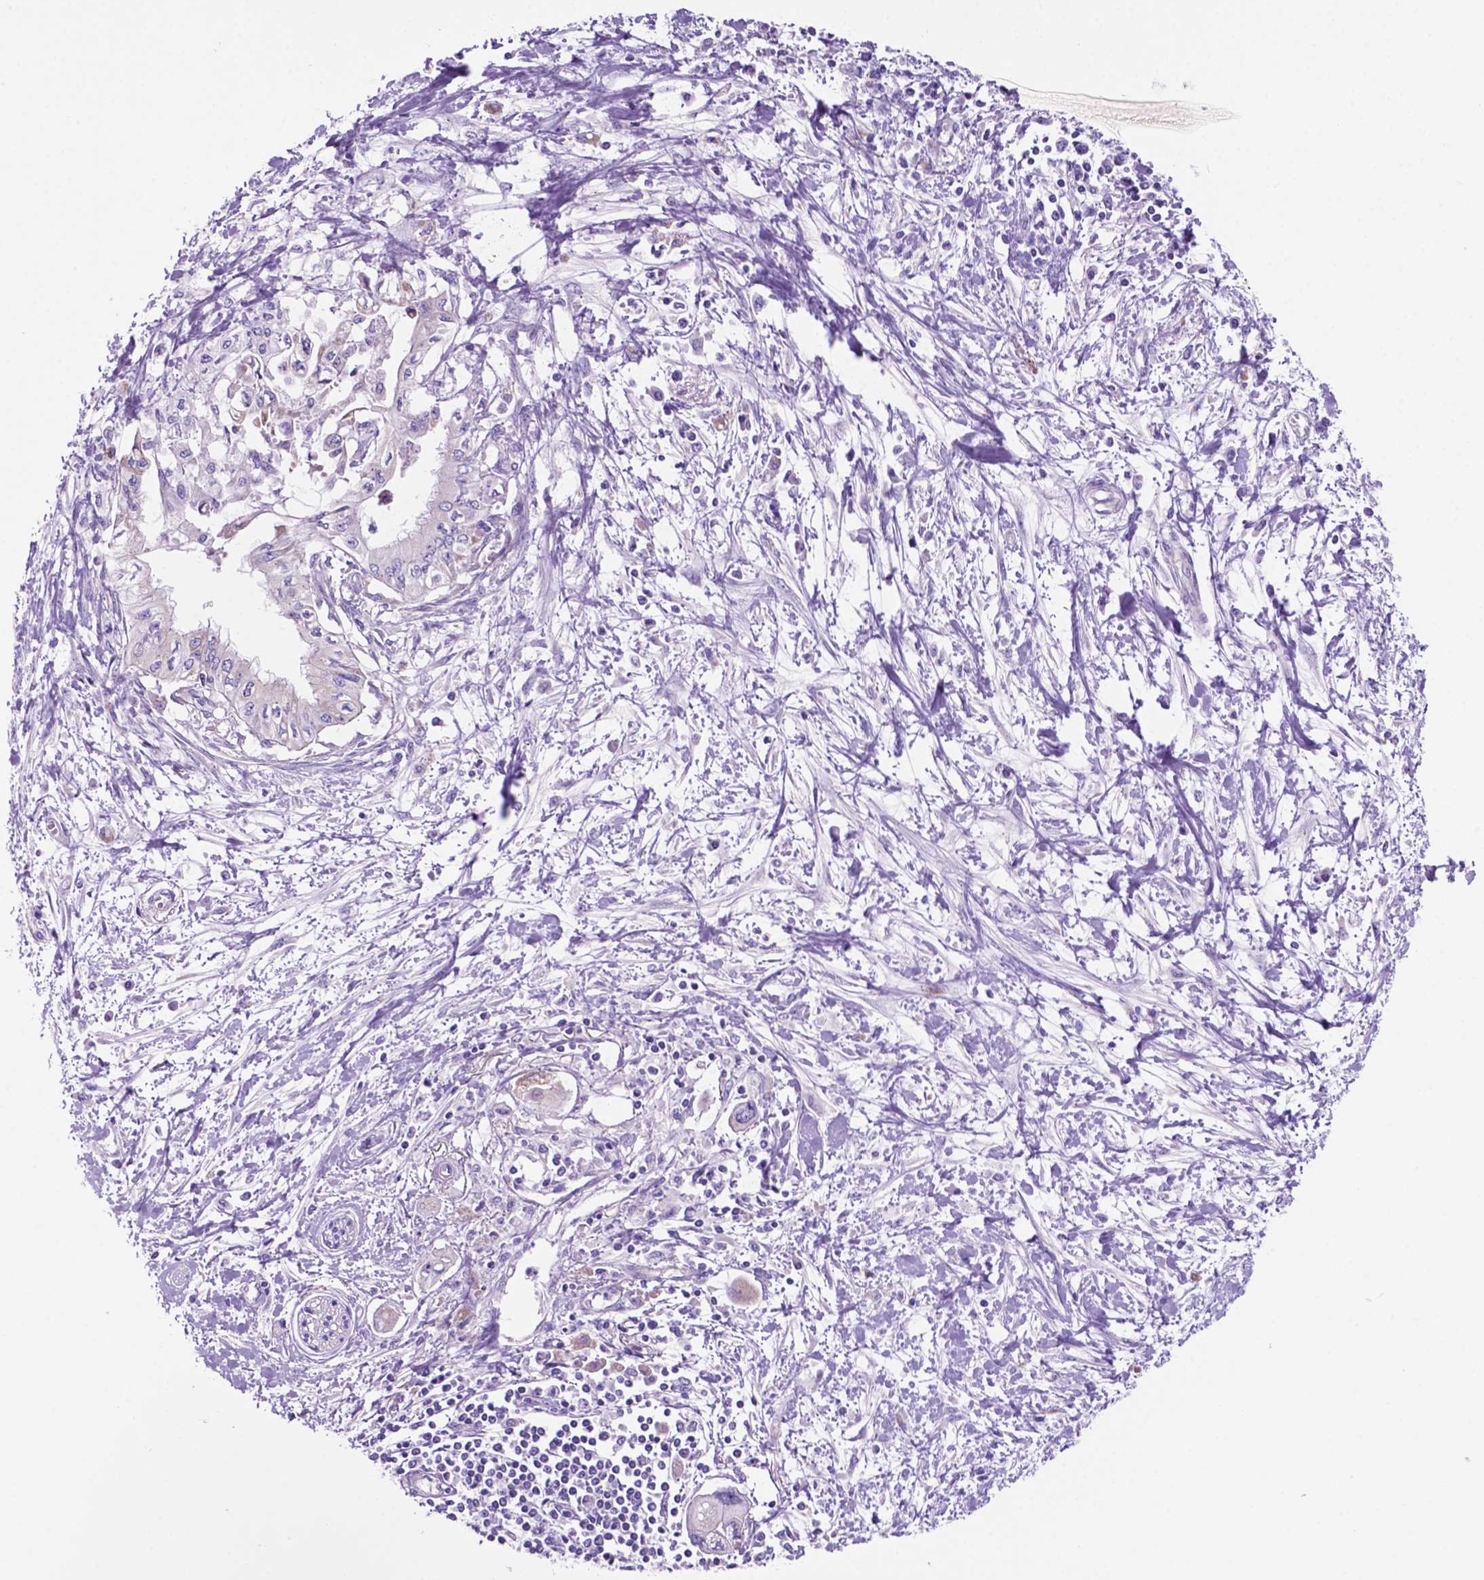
{"staining": {"intensity": "weak", "quantity": "<25%", "location": "cytoplasmic/membranous"}, "tissue": "pancreatic cancer", "cell_type": "Tumor cells", "image_type": "cancer", "snomed": [{"axis": "morphology", "description": "Adenocarcinoma, NOS"}, {"axis": "topography", "description": "Pancreas"}], "caption": "This is an immunohistochemistry histopathology image of human pancreatic cancer (adenocarcinoma). There is no expression in tumor cells.", "gene": "TMEM121B", "patient": {"sex": "female", "age": 61}}